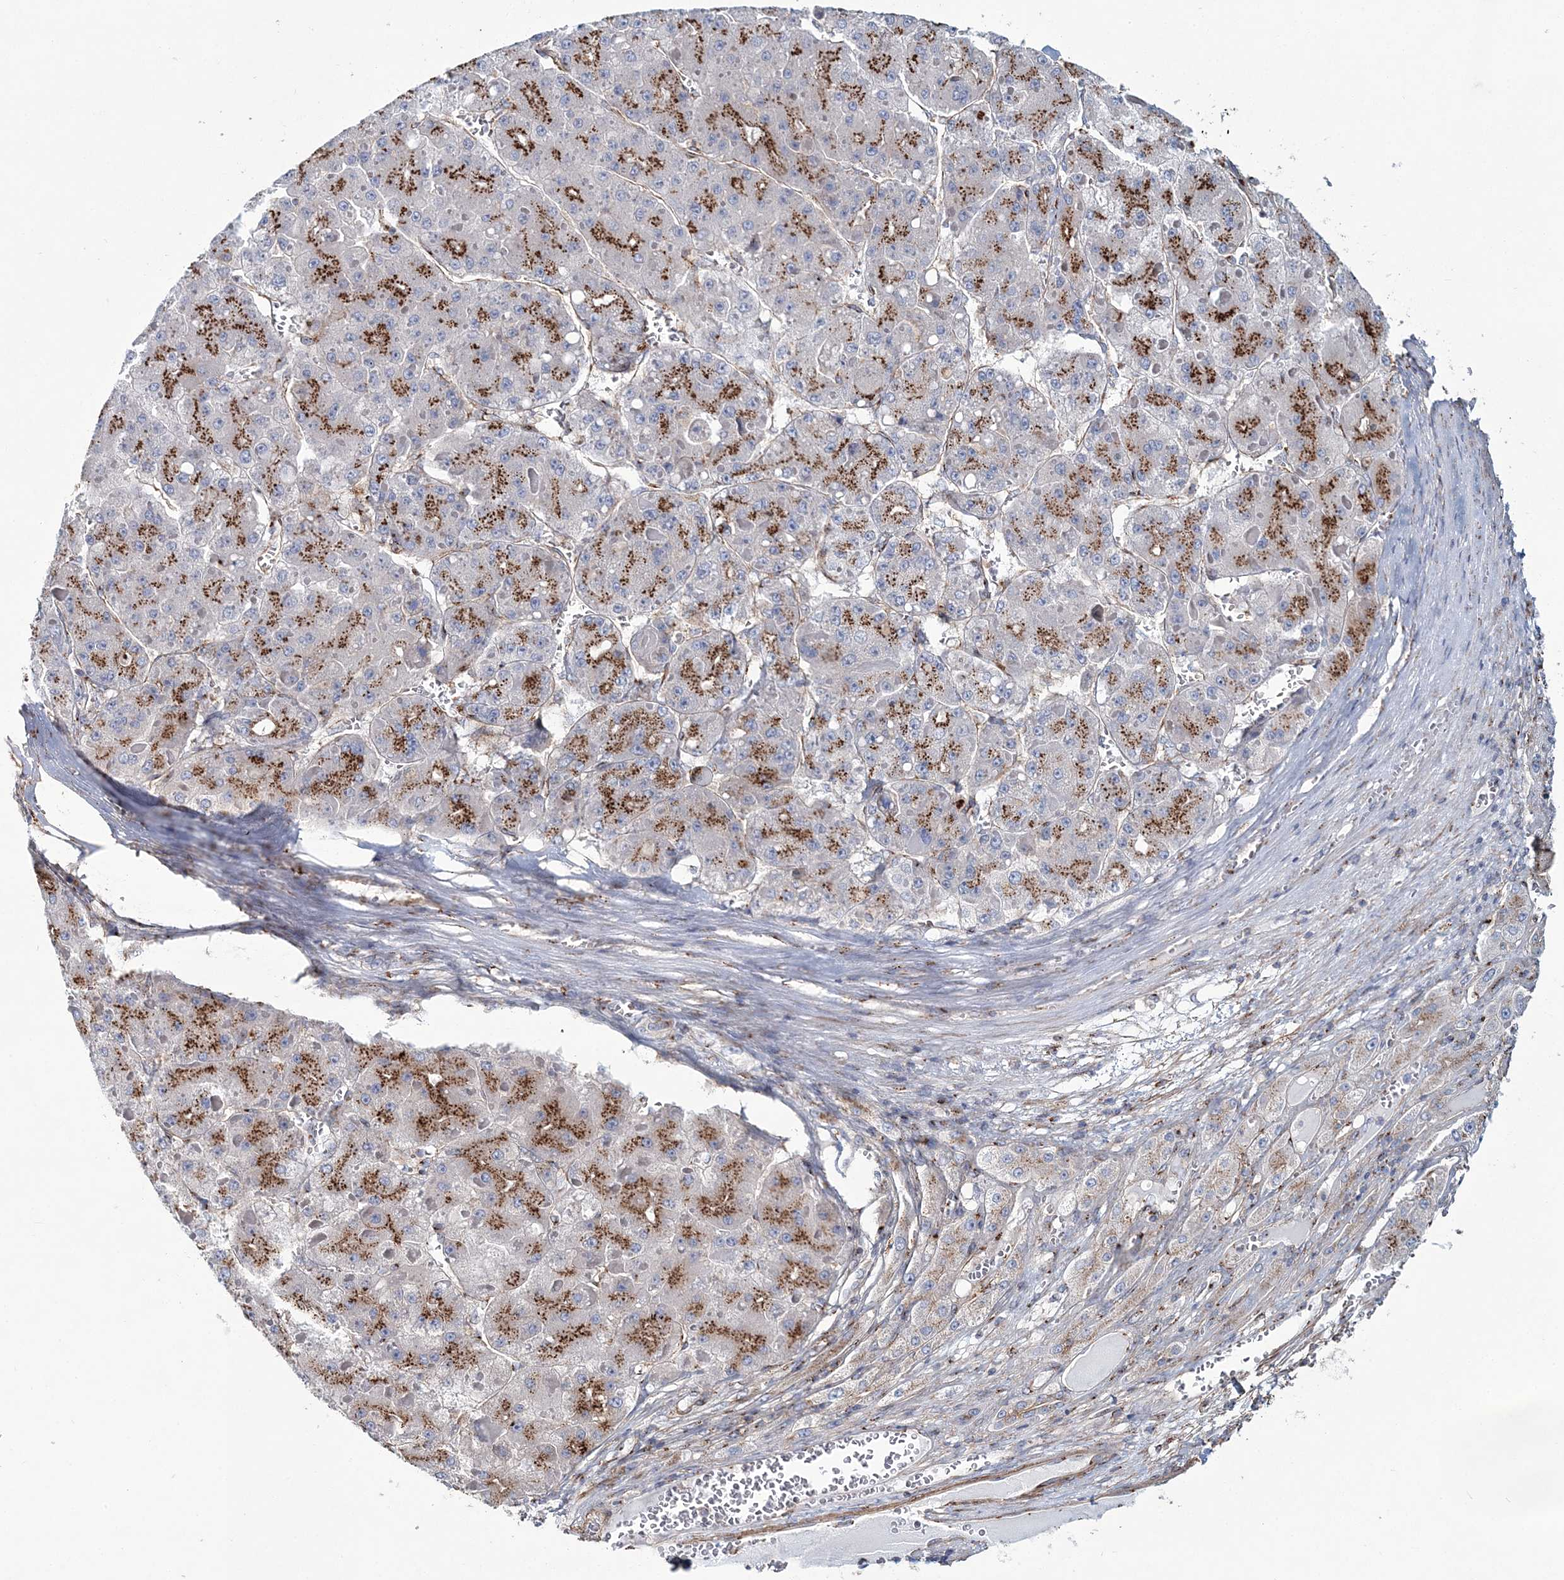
{"staining": {"intensity": "moderate", "quantity": ">75%", "location": "cytoplasmic/membranous"}, "tissue": "liver cancer", "cell_type": "Tumor cells", "image_type": "cancer", "snomed": [{"axis": "morphology", "description": "Carcinoma, Hepatocellular, NOS"}, {"axis": "topography", "description": "Liver"}], "caption": "A micrograph showing moderate cytoplasmic/membranous staining in approximately >75% of tumor cells in liver cancer, as visualized by brown immunohistochemical staining.", "gene": "MAN1A2", "patient": {"sex": "female", "age": 73}}